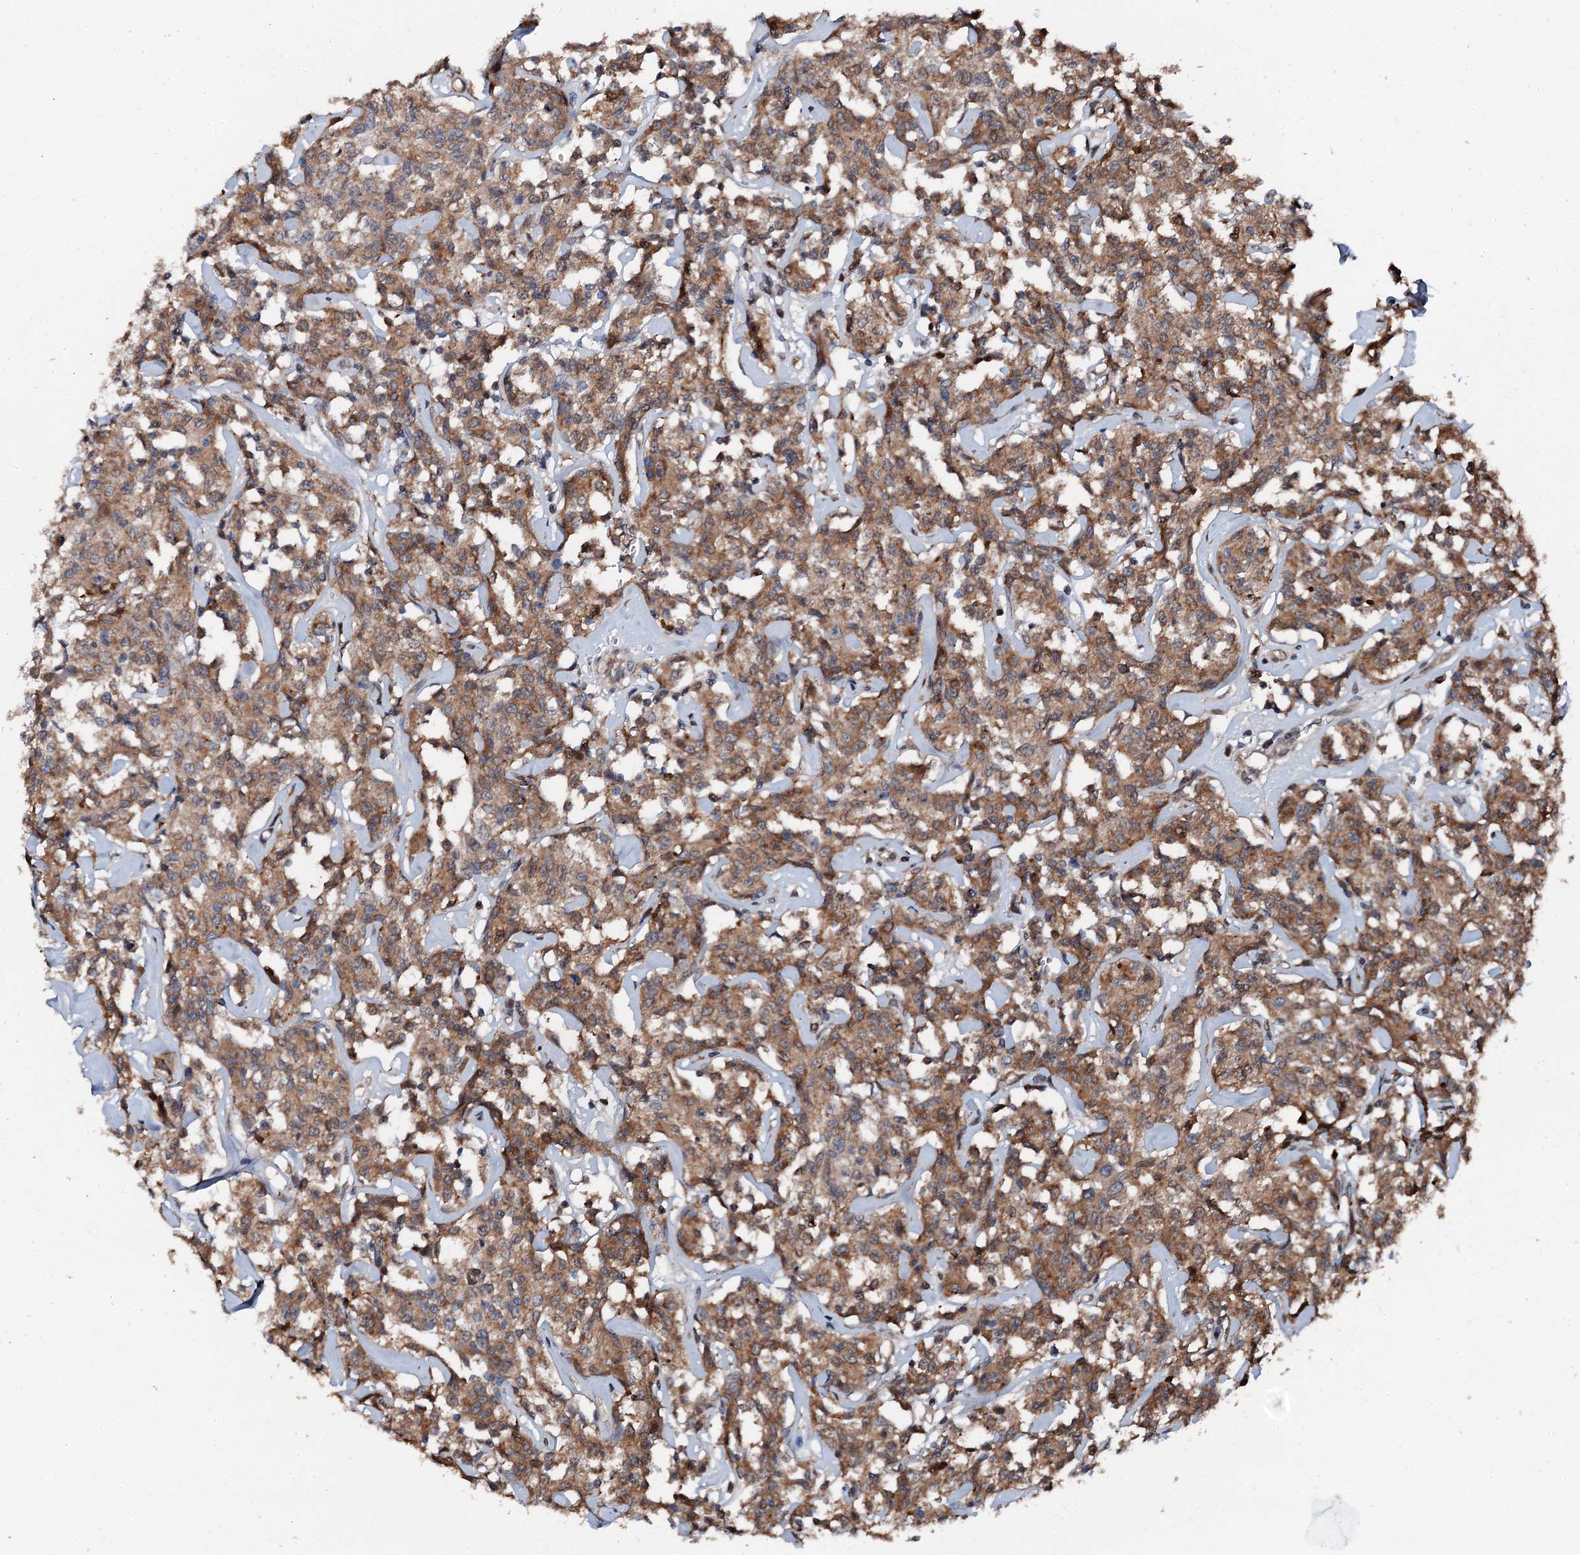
{"staining": {"intensity": "moderate", "quantity": ">75%", "location": "cytoplasmic/membranous"}, "tissue": "lymphoma", "cell_type": "Tumor cells", "image_type": "cancer", "snomed": [{"axis": "morphology", "description": "Malignant lymphoma, non-Hodgkin's type, Low grade"}, {"axis": "topography", "description": "Small intestine"}], "caption": "A medium amount of moderate cytoplasmic/membranous staining is seen in approximately >75% of tumor cells in lymphoma tissue. (IHC, brightfield microscopy, high magnification).", "gene": "FLYWCH1", "patient": {"sex": "female", "age": 59}}